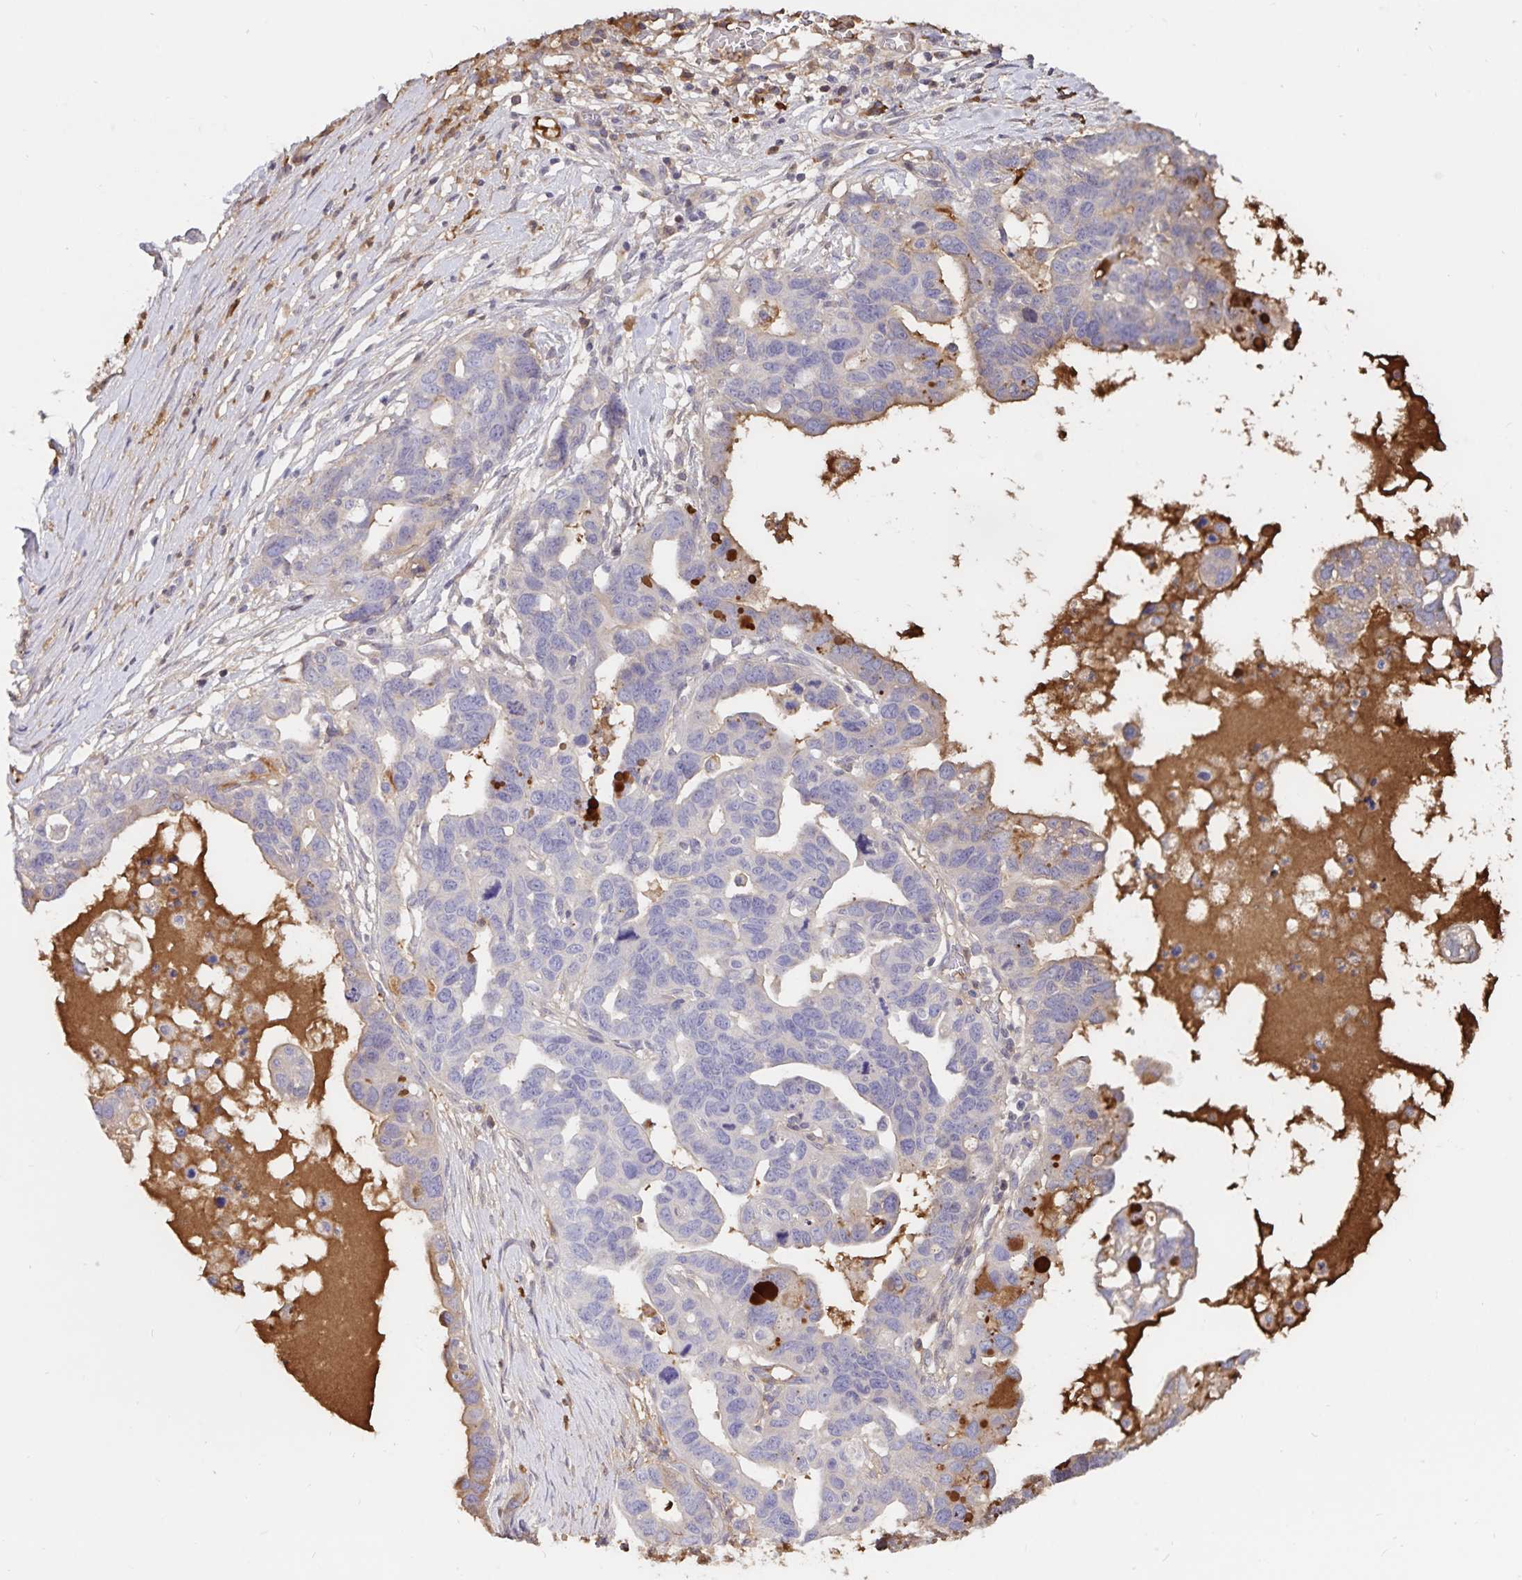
{"staining": {"intensity": "negative", "quantity": "none", "location": "none"}, "tissue": "ovarian cancer", "cell_type": "Tumor cells", "image_type": "cancer", "snomed": [{"axis": "morphology", "description": "Cystadenocarcinoma, serous, NOS"}, {"axis": "topography", "description": "Ovary"}], "caption": "A high-resolution micrograph shows immunohistochemistry staining of ovarian serous cystadenocarcinoma, which demonstrates no significant expression in tumor cells. (Brightfield microscopy of DAB immunohistochemistry (IHC) at high magnification).", "gene": "FGG", "patient": {"sex": "female", "age": 69}}